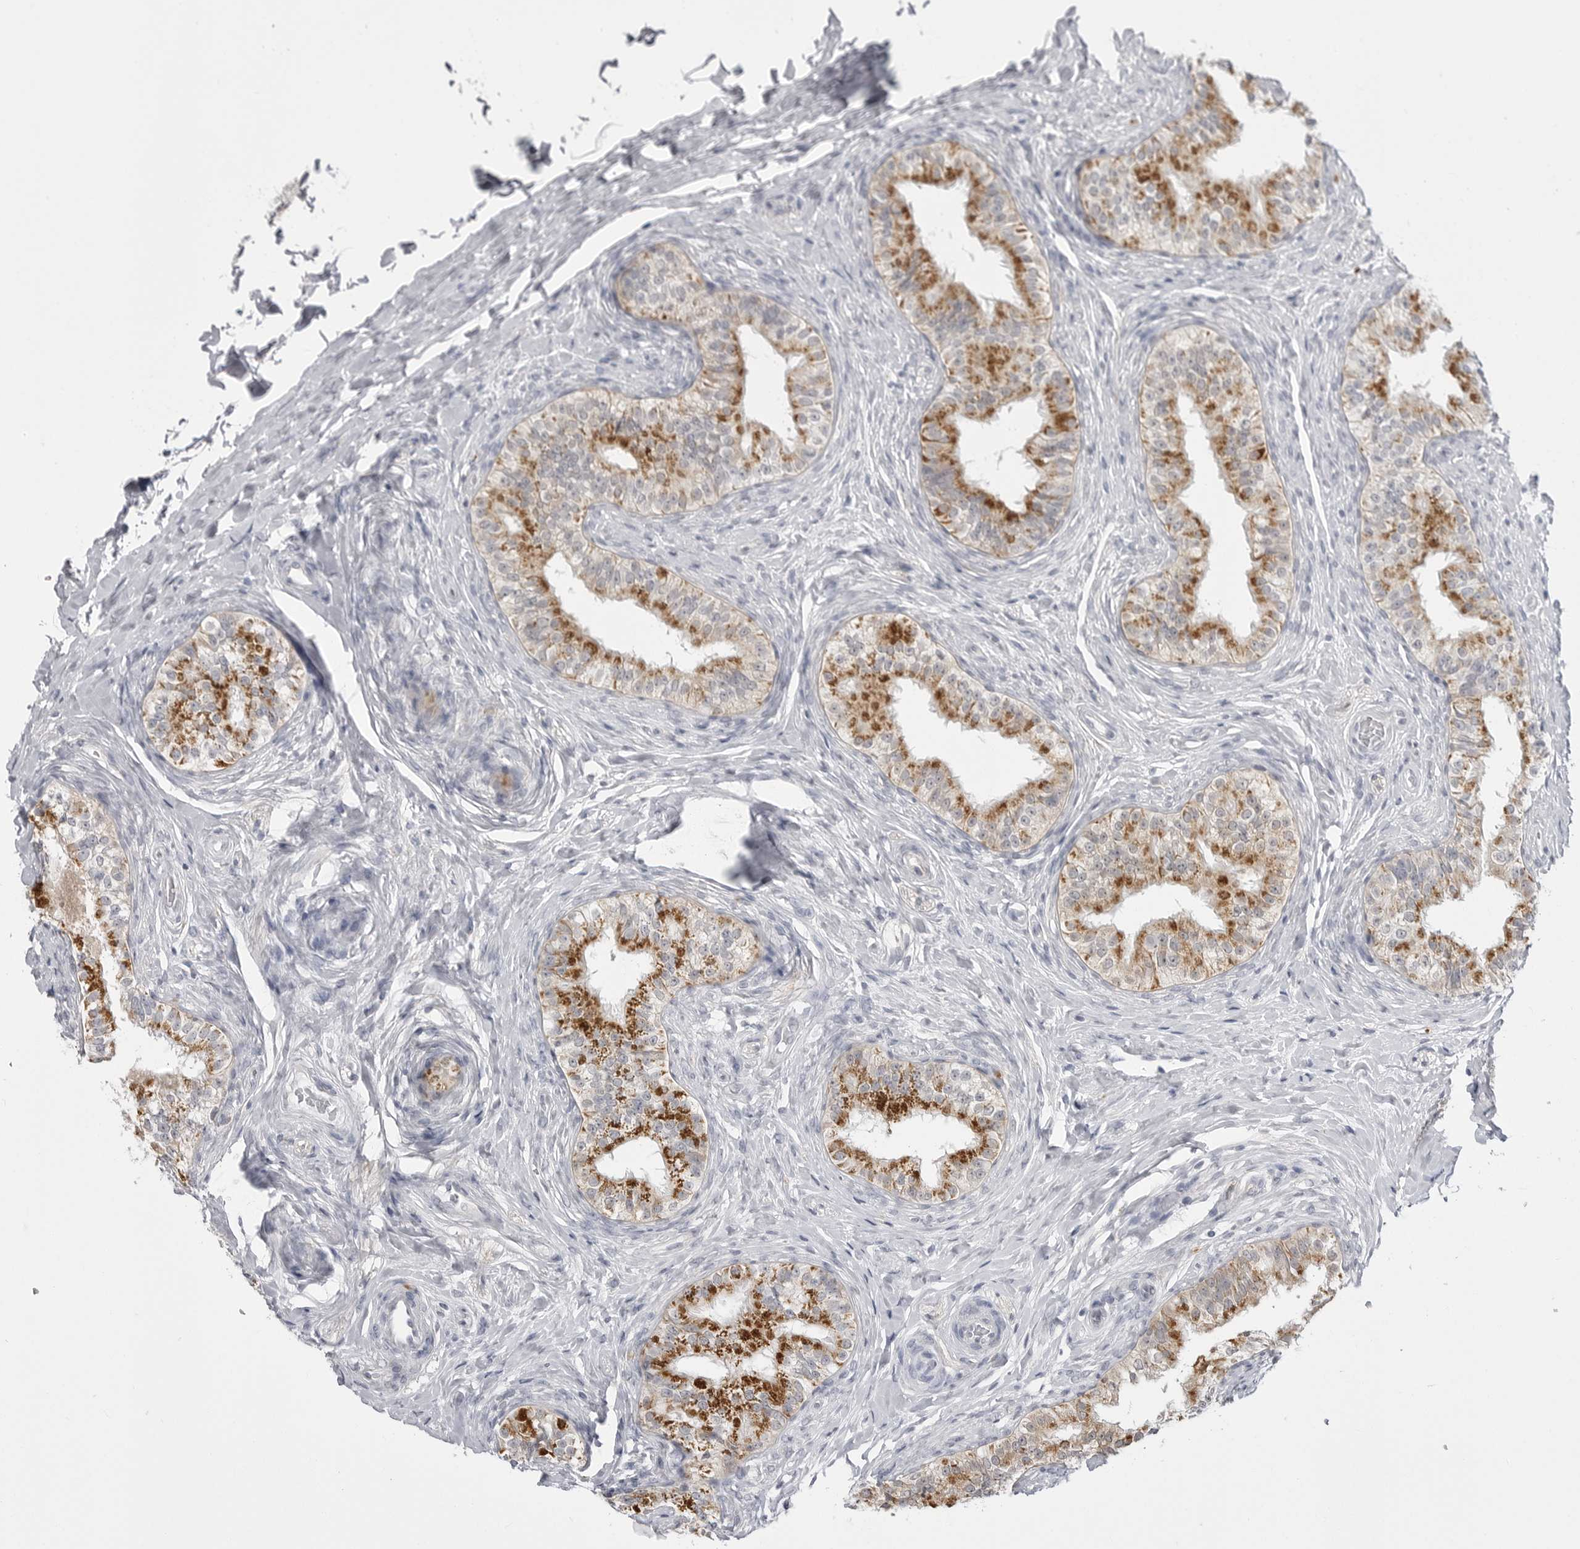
{"staining": {"intensity": "moderate", "quantity": "25%-75%", "location": "cytoplasmic/membranous"}, "tissue": "epididymis", "cell_type": "Glandular cells", "image_type": "normal", "snomed": [{"axis": "morphology", "description": "Normal tissue, NOS"}, {"axis": "topography", "description": "Epididymis"}], "caption": "High-power microscopy captured an immunohistochemistry (IHC) histopathology image of unremarkable epididymis, revealing moderate cytoplasmic/membranous positivity in approximately 25%-75% of glandular cells.", "gene": "FH", "patient": {"sex": "male", "age": 49}}